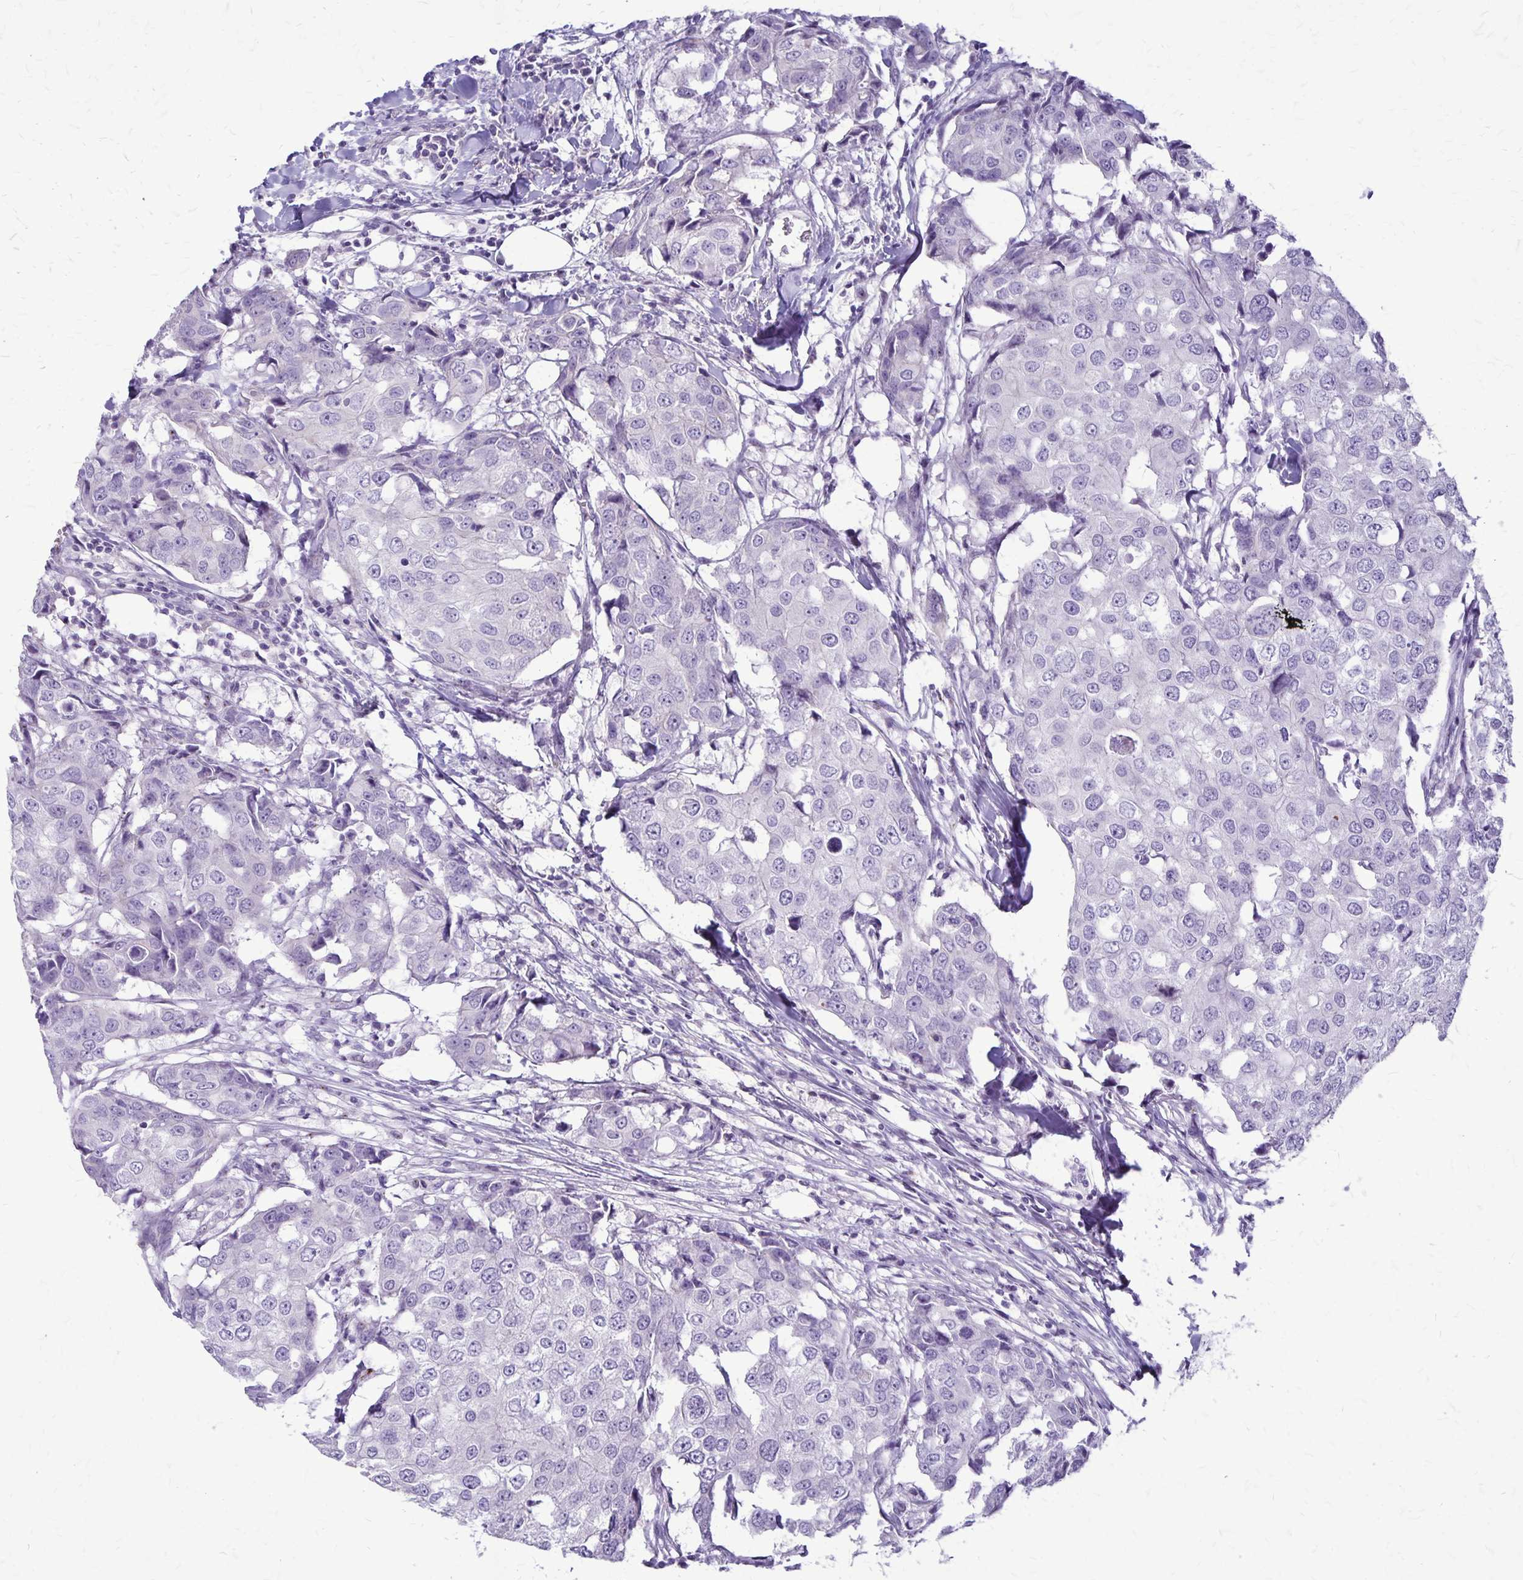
{"staining": {"intensity": "negative", "quantity": "none", "location": "none"}, "tissue": "breast cancer", "cell_type": "Tumor cells", "image_type": "cancer", "snomed": [{"axis": "morphology", "description": "Duct carcinoma"}, {"axis": "topography", "description": "Breast"}], "caption": "An image of breast cancer stained for a protein displays no brown staining in tumor cells. (DAB (3,3'-diaminobenzidine) immunohistochemistry (IHC) visualized using brightfield microscopy, high magnification).", "gene": "GP9", "patient": {"sex": "female", "age": 27}}